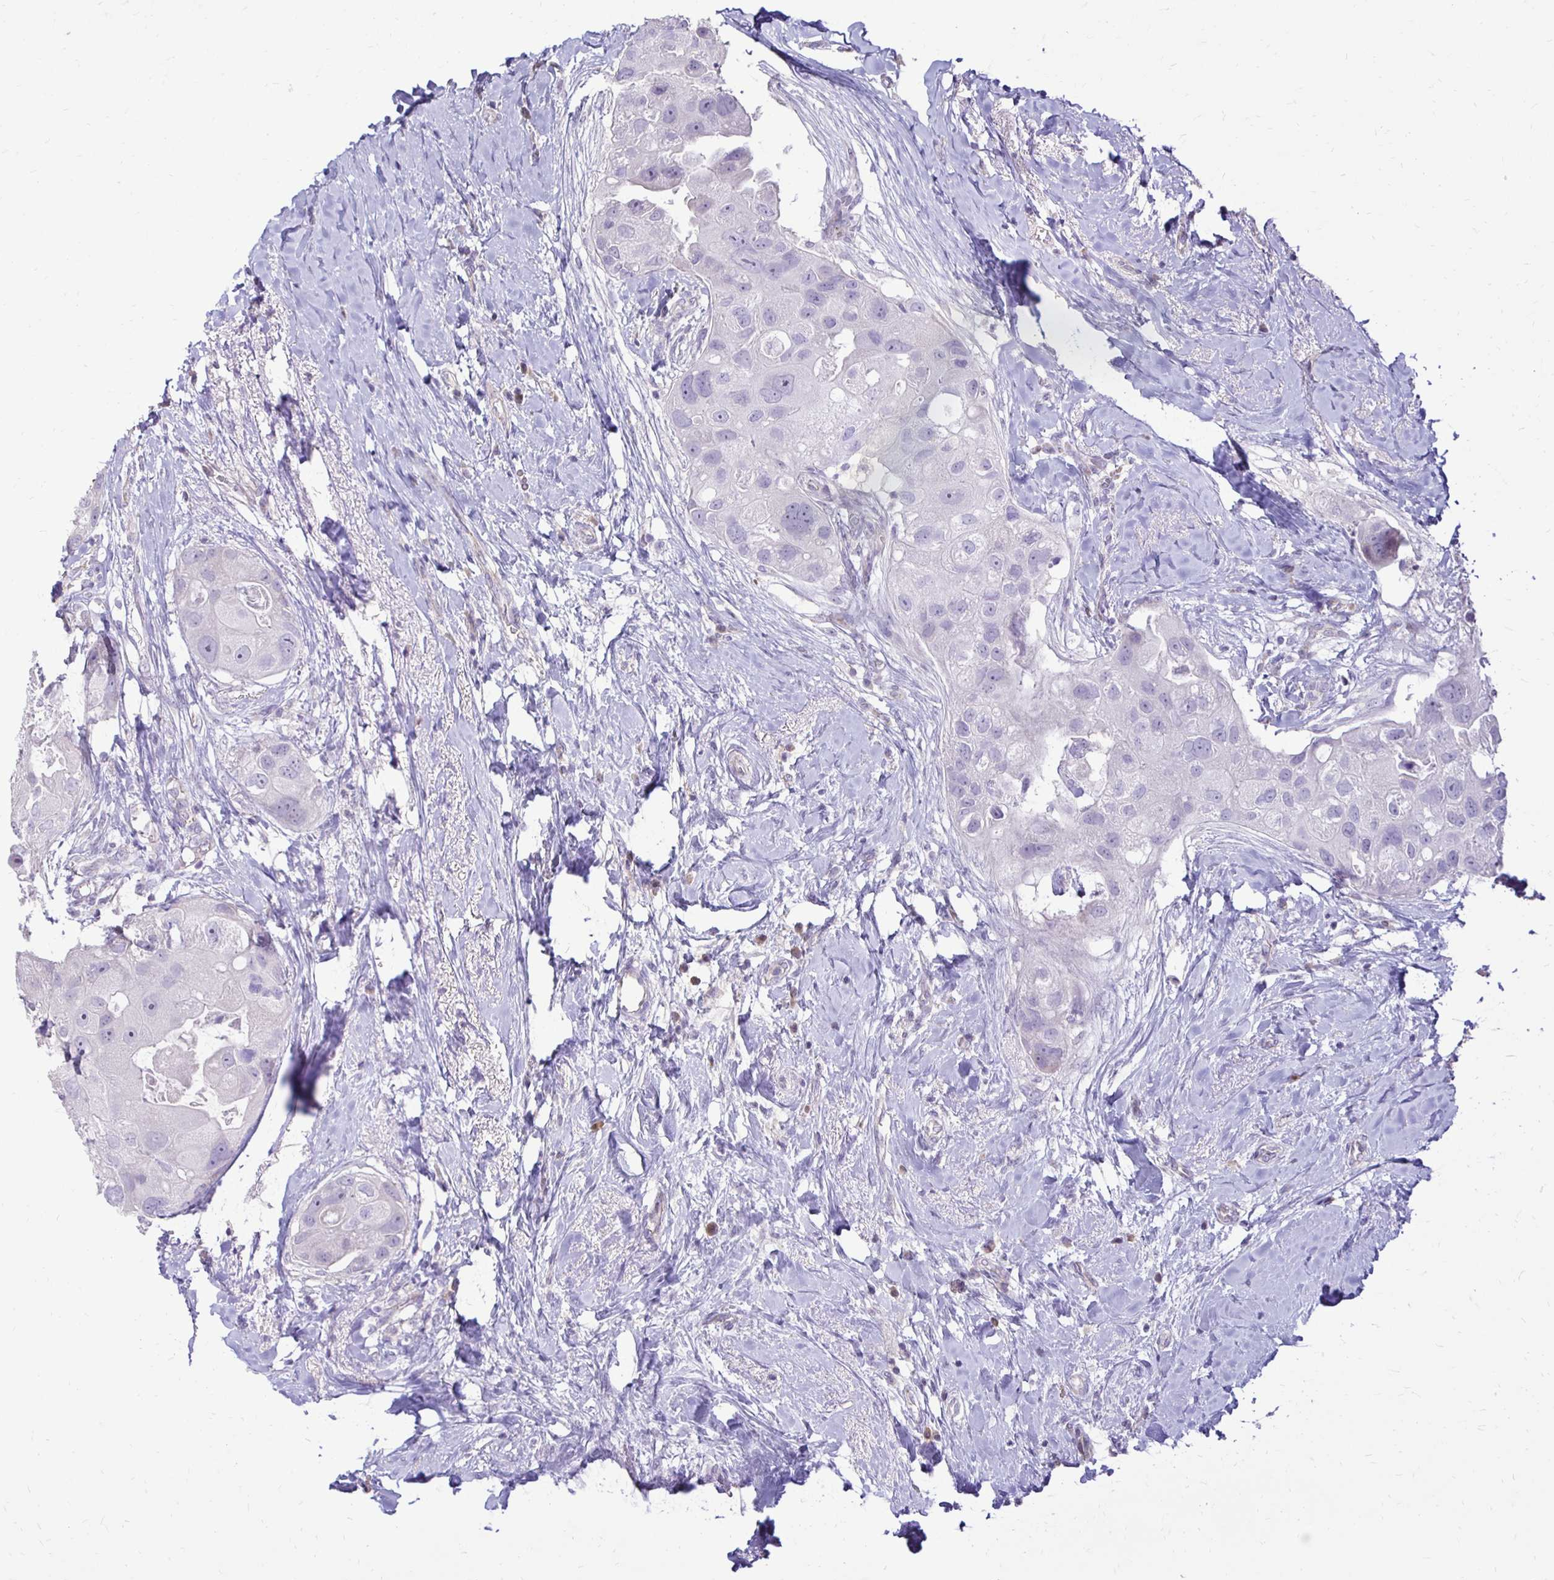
{"staining": {"intensity": "negative", "quantity": "none", "location": "none"}, "tissue": "breast cancer", "cell_type": "Tumor cells", "image_type": "cancer", "snomed": [{"axis": "morphology", "description": "Duct carcinoma"}, {"axis": "topography", "description": "Breast"}], "caption": "This is an IHC image of human breast cancer. There is no expression in tumor cells.", "gene": "GAS2", "patient": {"sex": "female", "age": 43}}